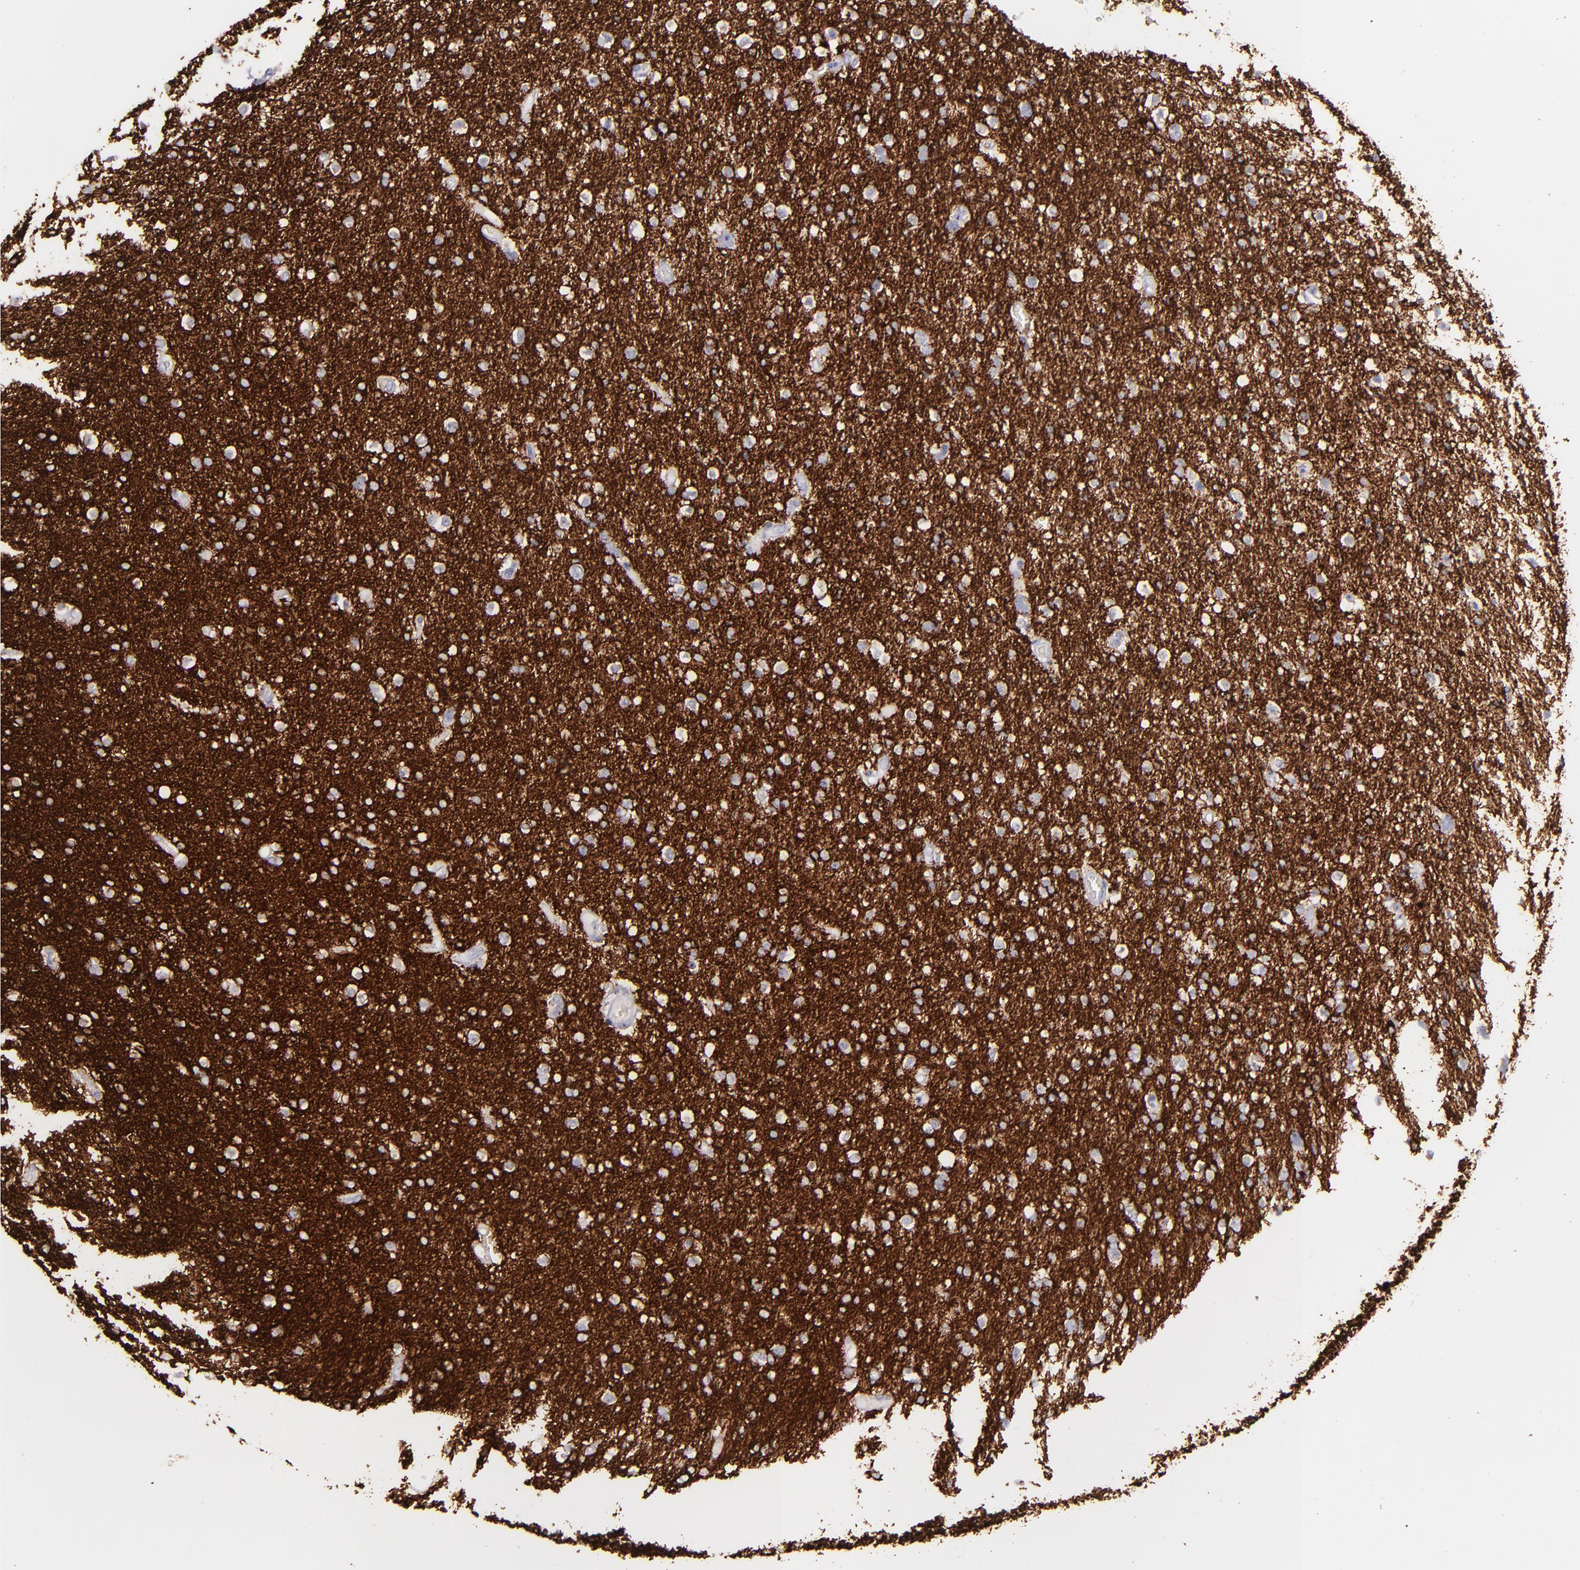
{"staining": {"intensity": "negative", "quantity": "none", "location": "none"}, "tissue": "glioma", "cell_type": "Tumor cells", "image_type": "cancer", "snomed": [{"axis": "morphology", "description": "Glioma, malignant, High grade"}, {"axis": "topography", "description": "Brain"}], "caption": "This histopathology image is of high-grade glioma (malignant) stained with immunohistochemistry to label a protein in brown with the nuclei are counter-stained blue. There is no staining in tumor cells.", "gene": "SNAP25", "patient": {"sex": "male", "age": 33}}